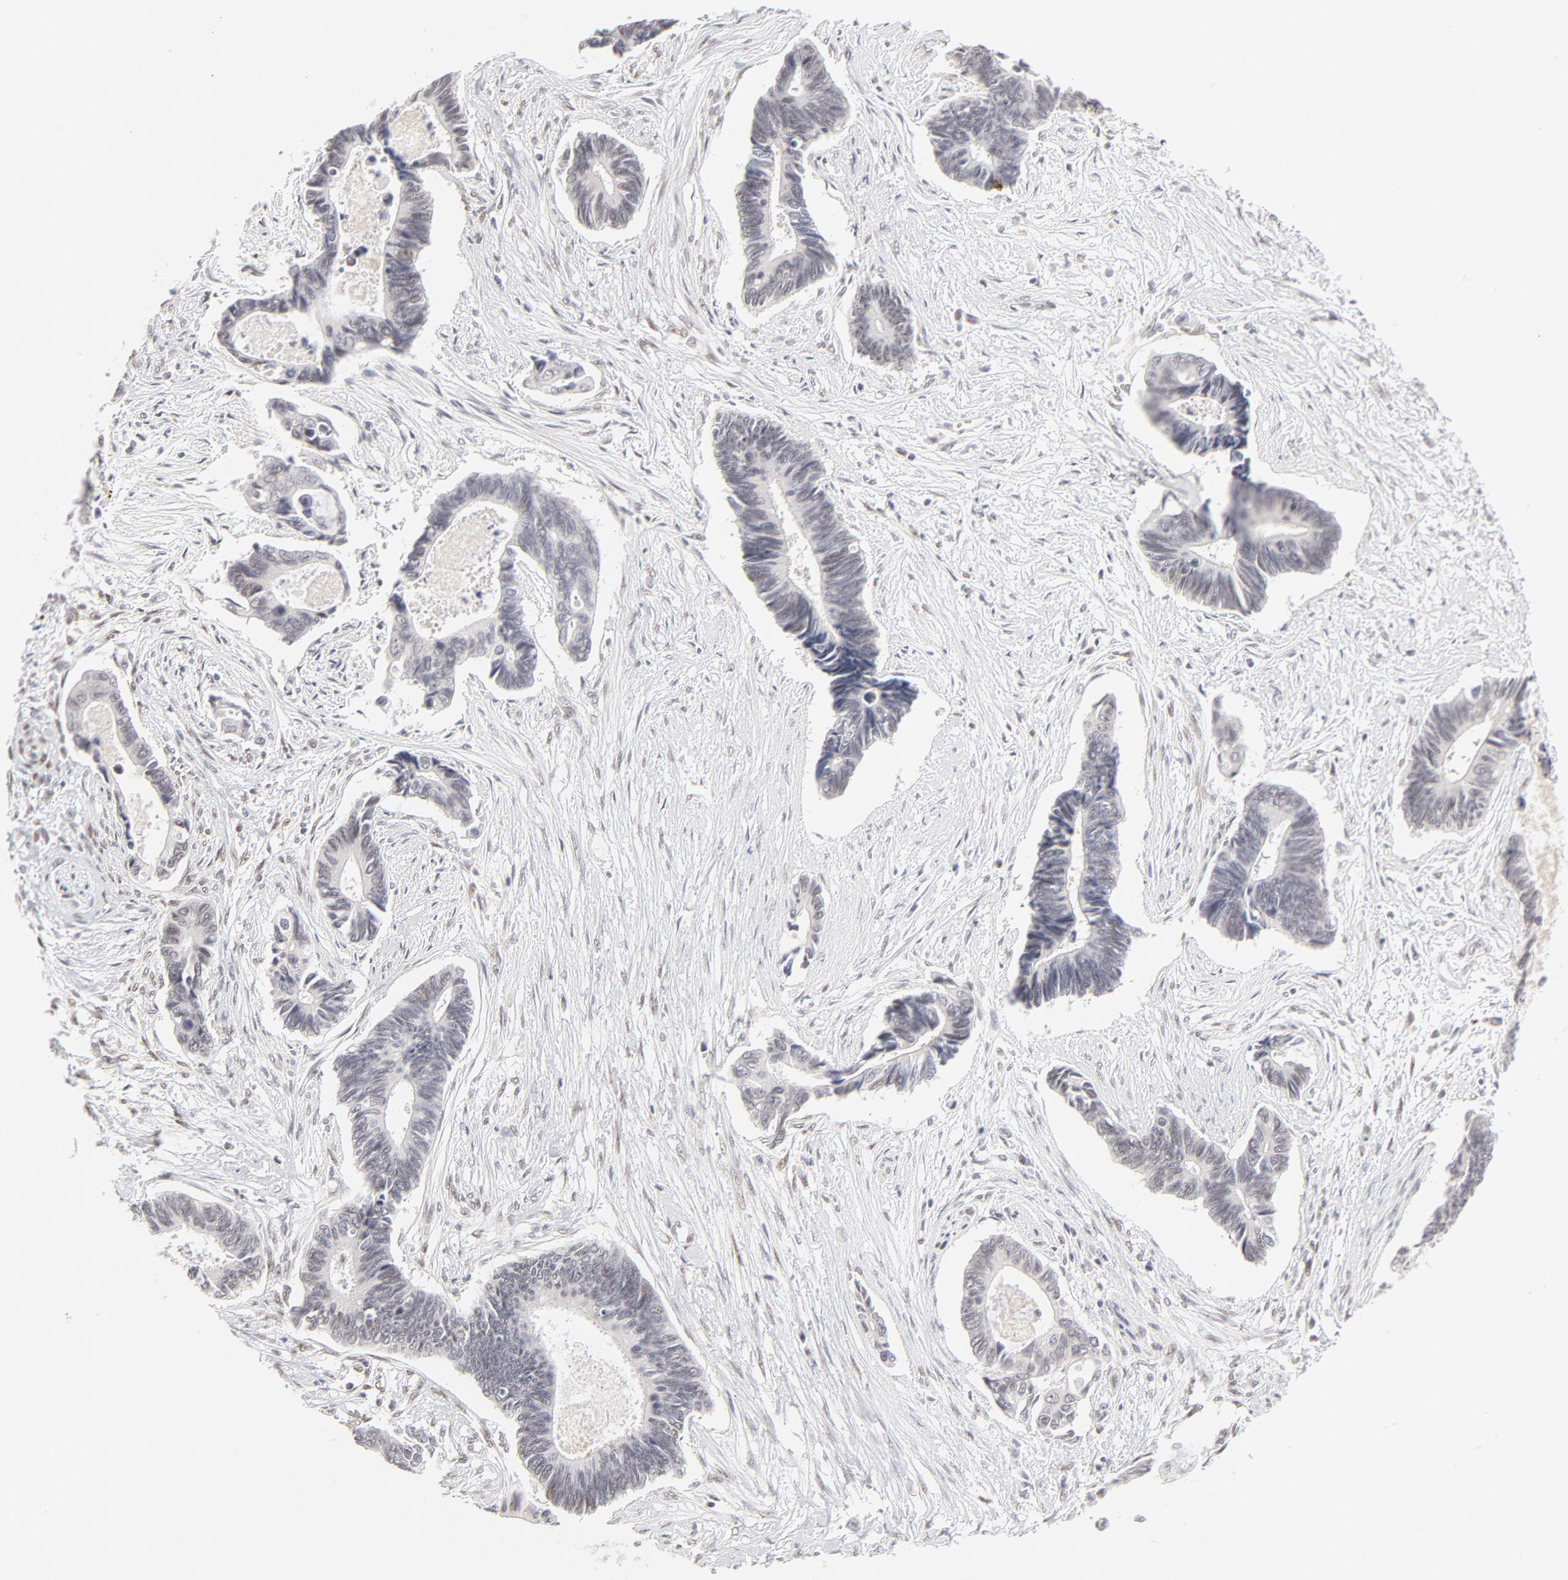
{"staining": {"intensity": "negative", "quantity": "none", "location": "none"}, "tissue": "pancreatic cancer", "cell_type": "Tumor cells", "image_type": "cancer", "snomed": [{"axis": "morphology", "description": "Adenocarcinoma, NOS"}, {"axis": "topography", "description": "Pancreas"}], "caption": "Human pancreatic cancer (adenocarcinoma) stained for a protein using IHC displays no positivity in tumor cells.", "gene": "PBX3", "patient": {"sex": "female", "age": 70}}